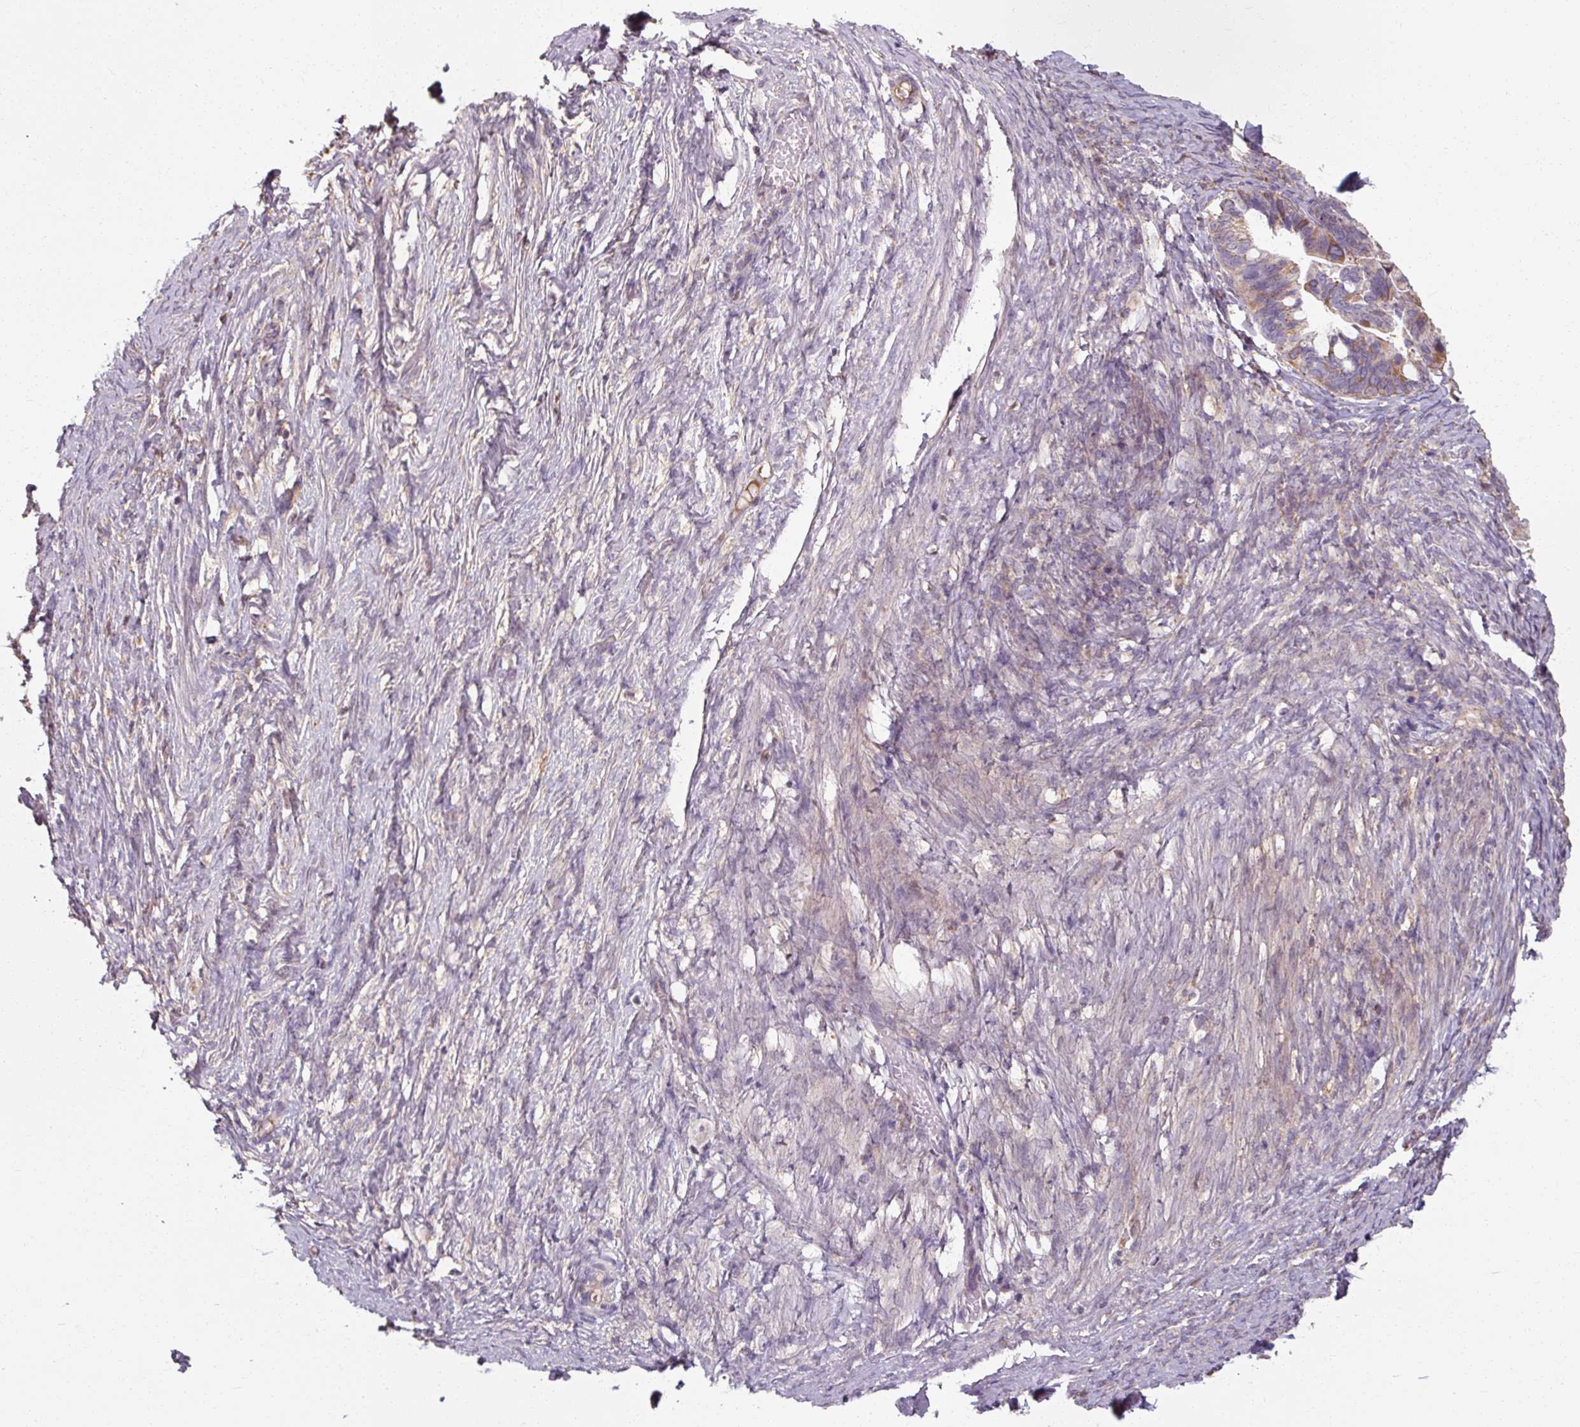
{"staining": {"intensity": "weak", "quantity": "25%-75%", "location": "cytoplasmic/membranous"}, "tissue": "ovarian cancer", "cell_type": "Tumor cells", "image_type": "cancer", "snomed": [{"axis": "morphology", "description": "Cystadenocarcinoma, serous, NOS"}, {"axis": "topography", "description": "Ovary"}], "caption": "The photomicrograph demonstrates a brown stain indicating the presence of a protein in the cytoplasmic/membranous of tumor cells in ovarian cancer (serous cystadenocarcinoma).", "gene": "TSEN54", "patient": {"sex": "female", "age": 56}}